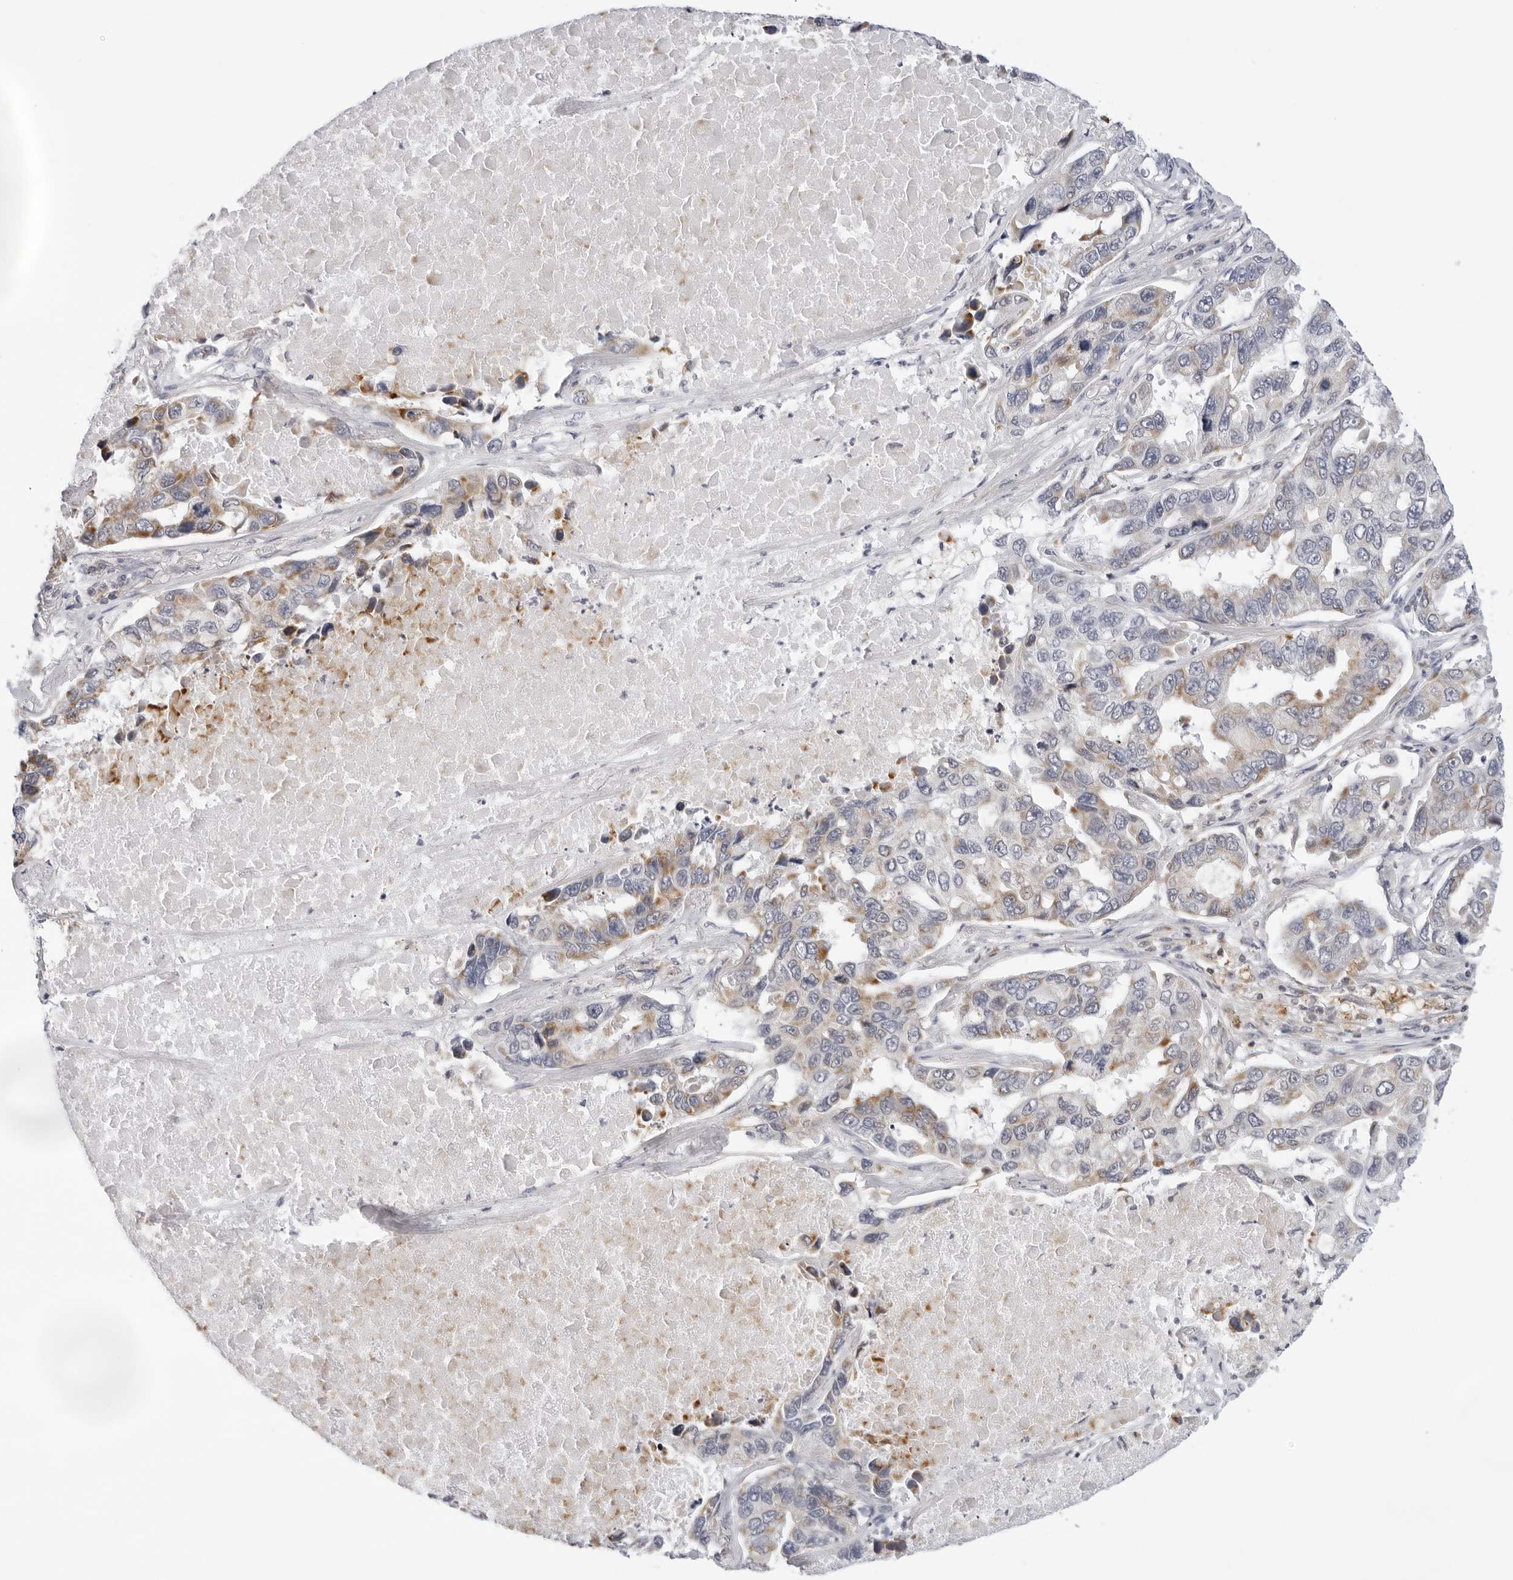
{"staining": {"intensity": "moderate", "quantity": ">75%", "location": "cytoplasmic/membranous"}, "tissue": "lung cancer", "cell_type": "Tumor cells", "image_type": "cancer", "snomed": [{"axis": "morphology", "description": "Adenocarcinoma, NOS"}, {"axis": "topography", "description": "Lung"}], "caption": "Tumor cells reveal medium levels of moderate cytoplasmic/membranous expression in approximately >75% of cells in lung adenocarcinoma.", "gene": "CIART", "patient": {"sex": "male", "age": 64}}